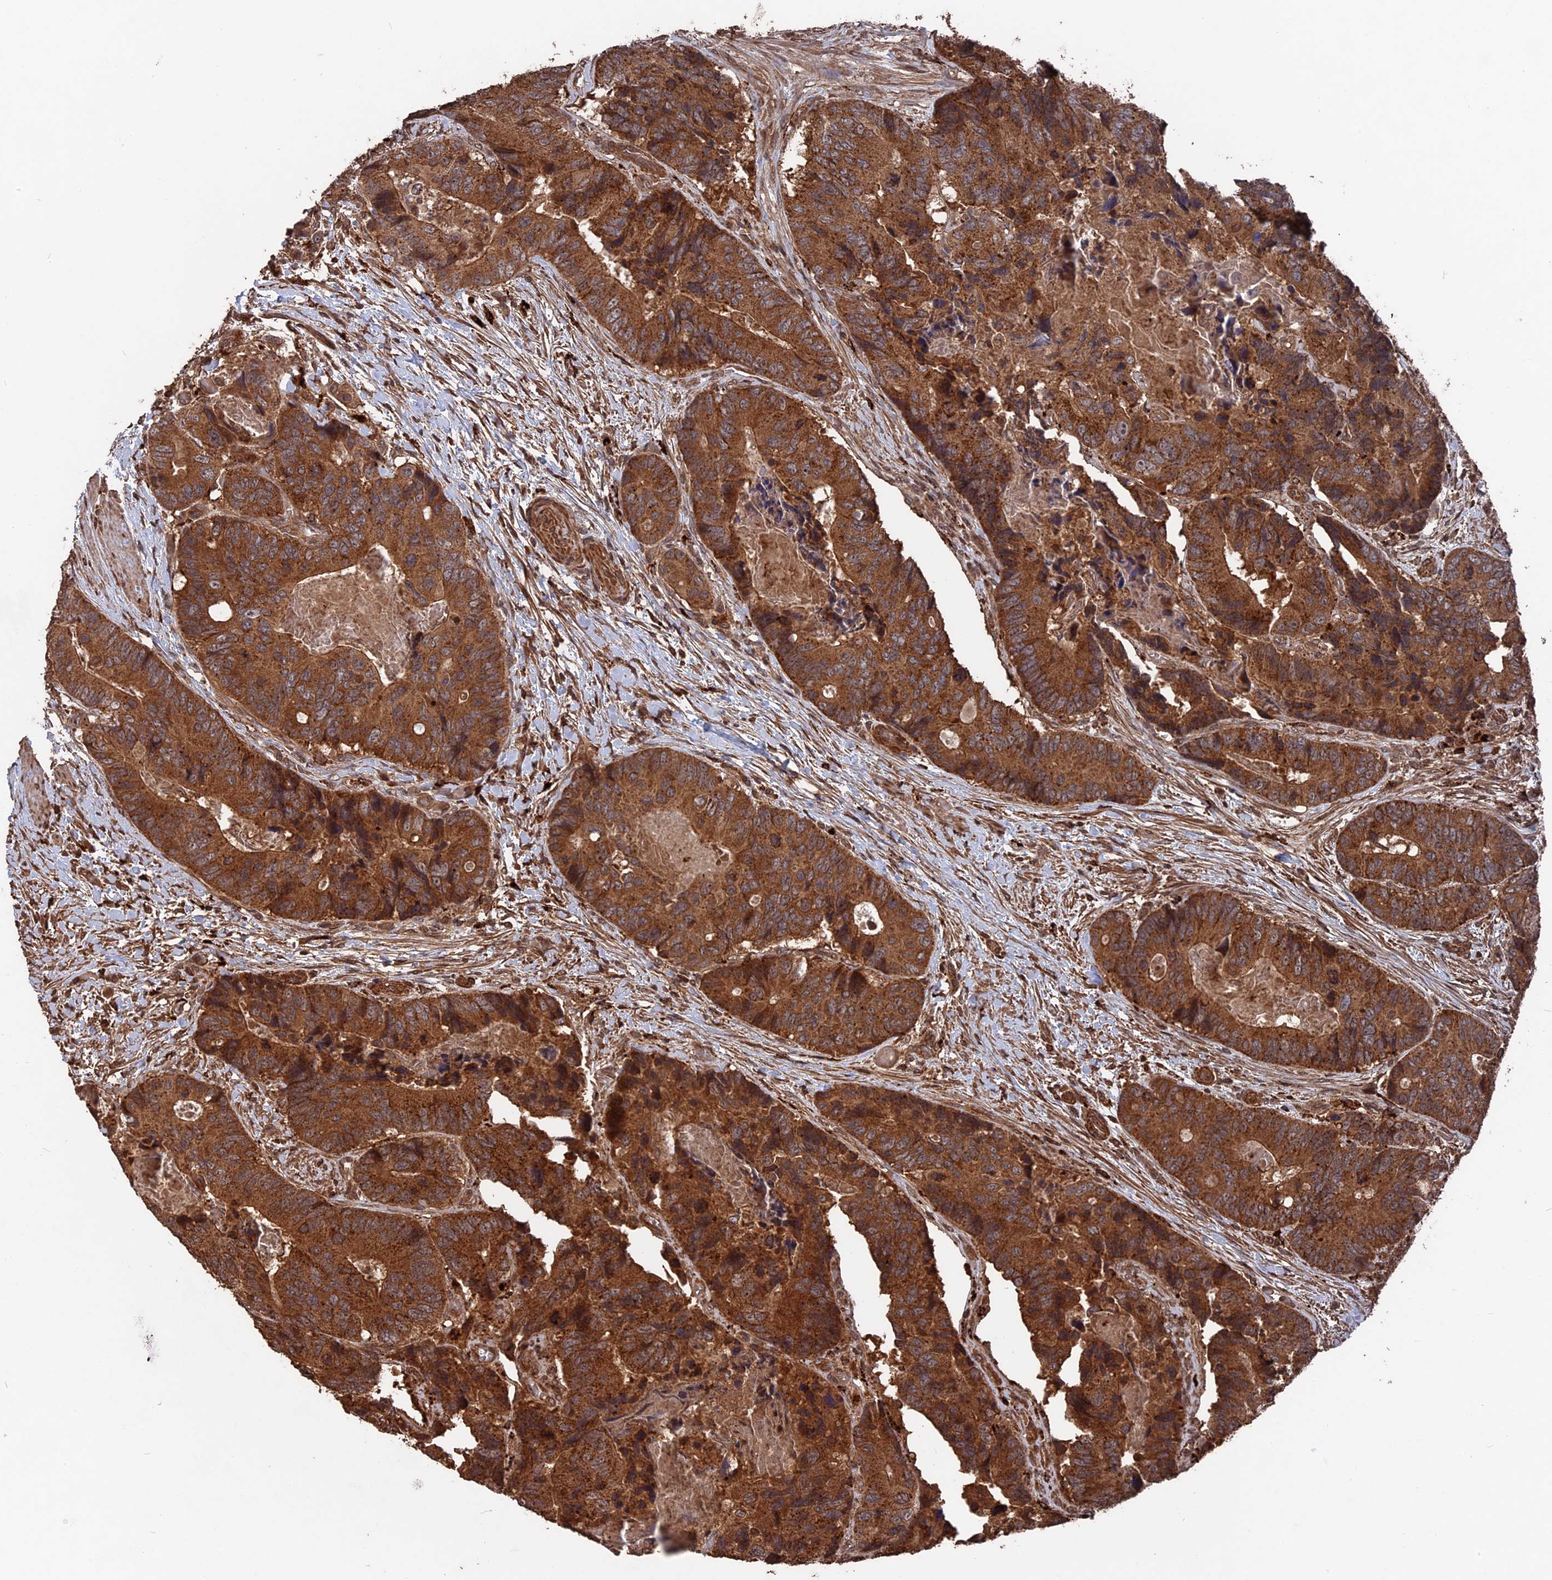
{"staining": {"intensity": "strong", "quantity": ">75%", "location": "cytoplasmic/membranous"}, "tissue": "colorectal cancer", "cell_type": "Tumor cells", "image_type": "cancer", "snomed": [{"axis": "morphology", "description": "Adenocarcinoma, NOS"}, {"axis": "topography", "description": "Colon"}], "caption": "Strong cytoplasmic/membranous expression for a protein is appreciated in about >75% of tumor cells of colorectal cancer (adenocarcinoma) using immunohistochemistry (IHC).", "gene": "TELO2", "patient": {"sex": "male", "age": 84}}